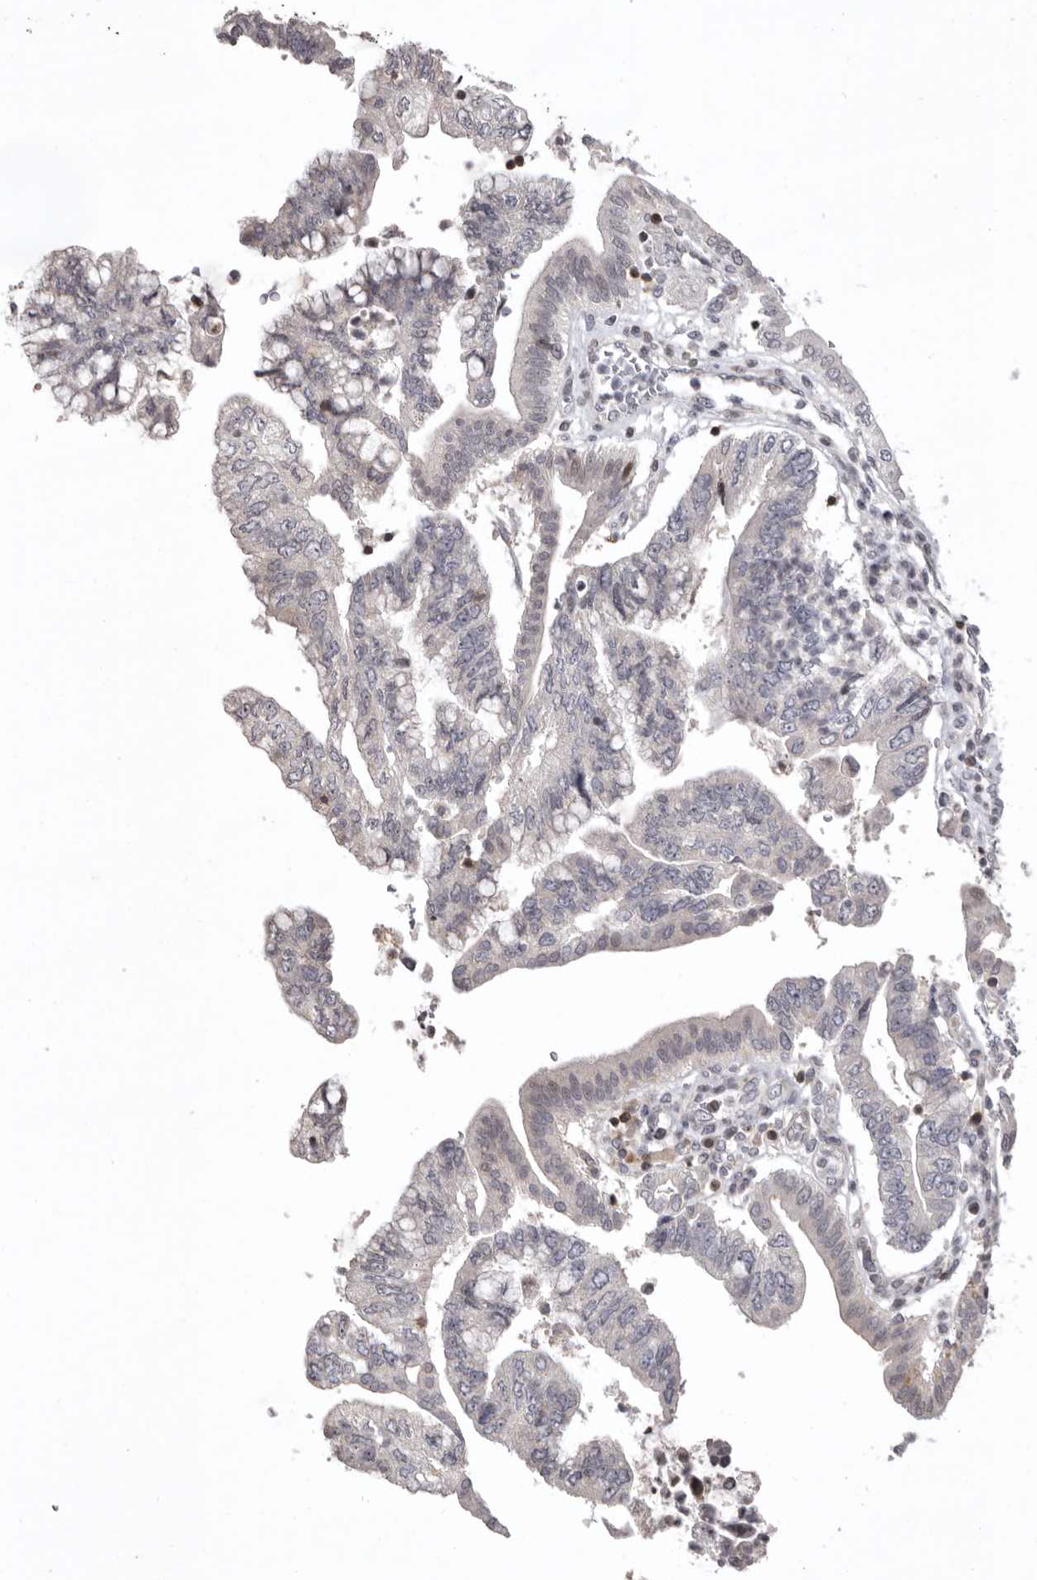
{"staining": {"intensity": "weak", "quantity": "<25%", "location": "nuclear"}, "tissue": "pancreatic cancer", "cell_type": "Tumor cells", "image_type": "cancer", "snomed": [{"axis": "morphology", "description": "Adenocarcinoma, NOS"}, {"axis": "topography", "description": "Pancreas"}], "caption": "Tumor cells show no significant expression in pancreatic cancer (adenocarcinoma).", "gene": "AZIN1", "patient": {"sex": "female", "age": 73}}